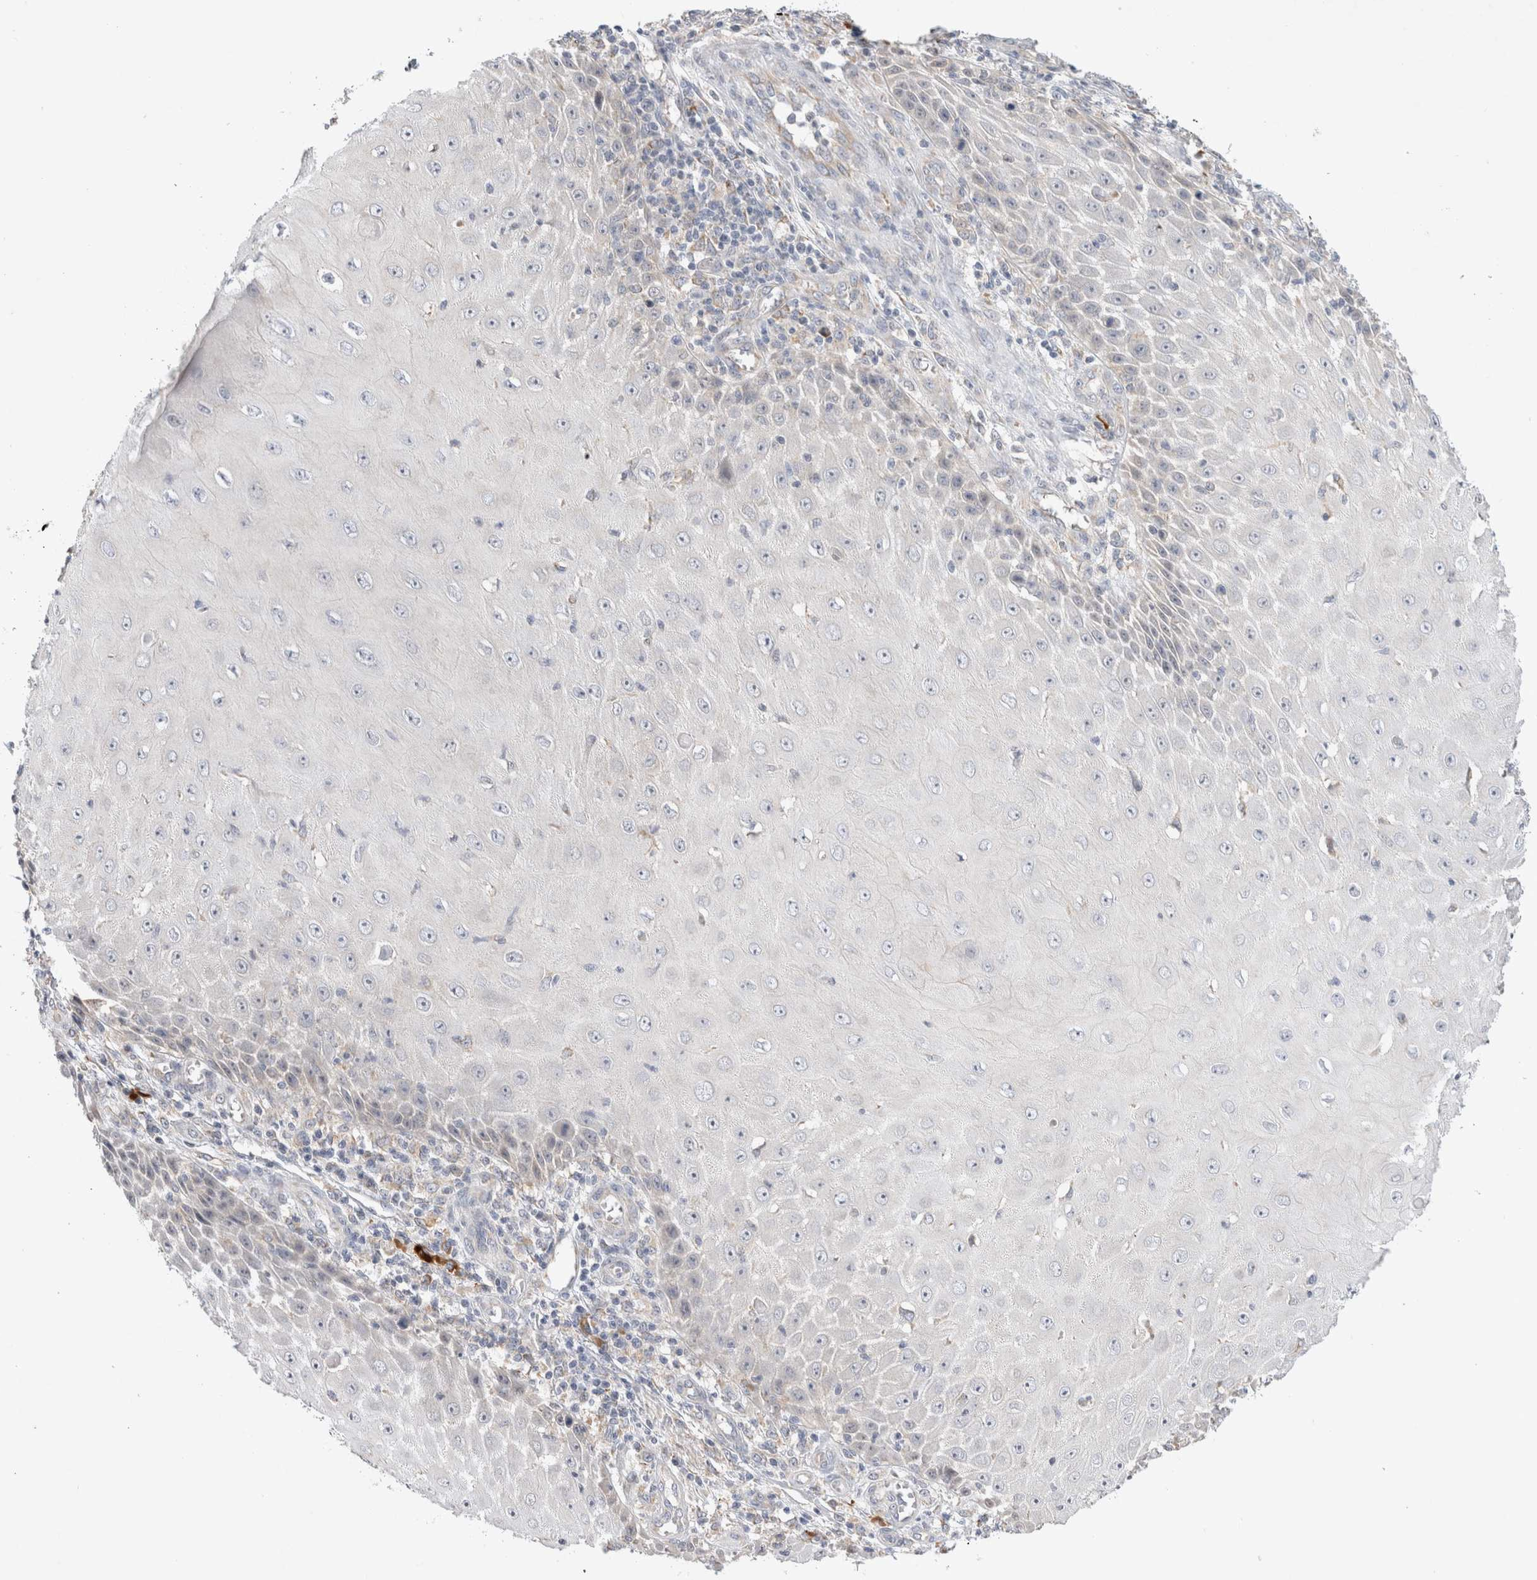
{"staining": {"intensity": "negative", "quantity": "none", "location": "none"}, "tissue": "skin cancer", "cell_type": "Tumor cells", "image_type": "cancer", "snomed": [{"axis": "morphology", "description": "Squamous cell carcinoma, NOS"}, {"axis": "topography", "description": "Skin"}], "caption": "Immunohistochemistry (IHC) photomicrograph of neoplastic tissue: skin cancer stained with DAB (3,3'-diaminobenzidine) shows no significant protein positivity in tumor cells.", "gene": "NEDD4L", "patient": {"sex": "female", "age": 73}}